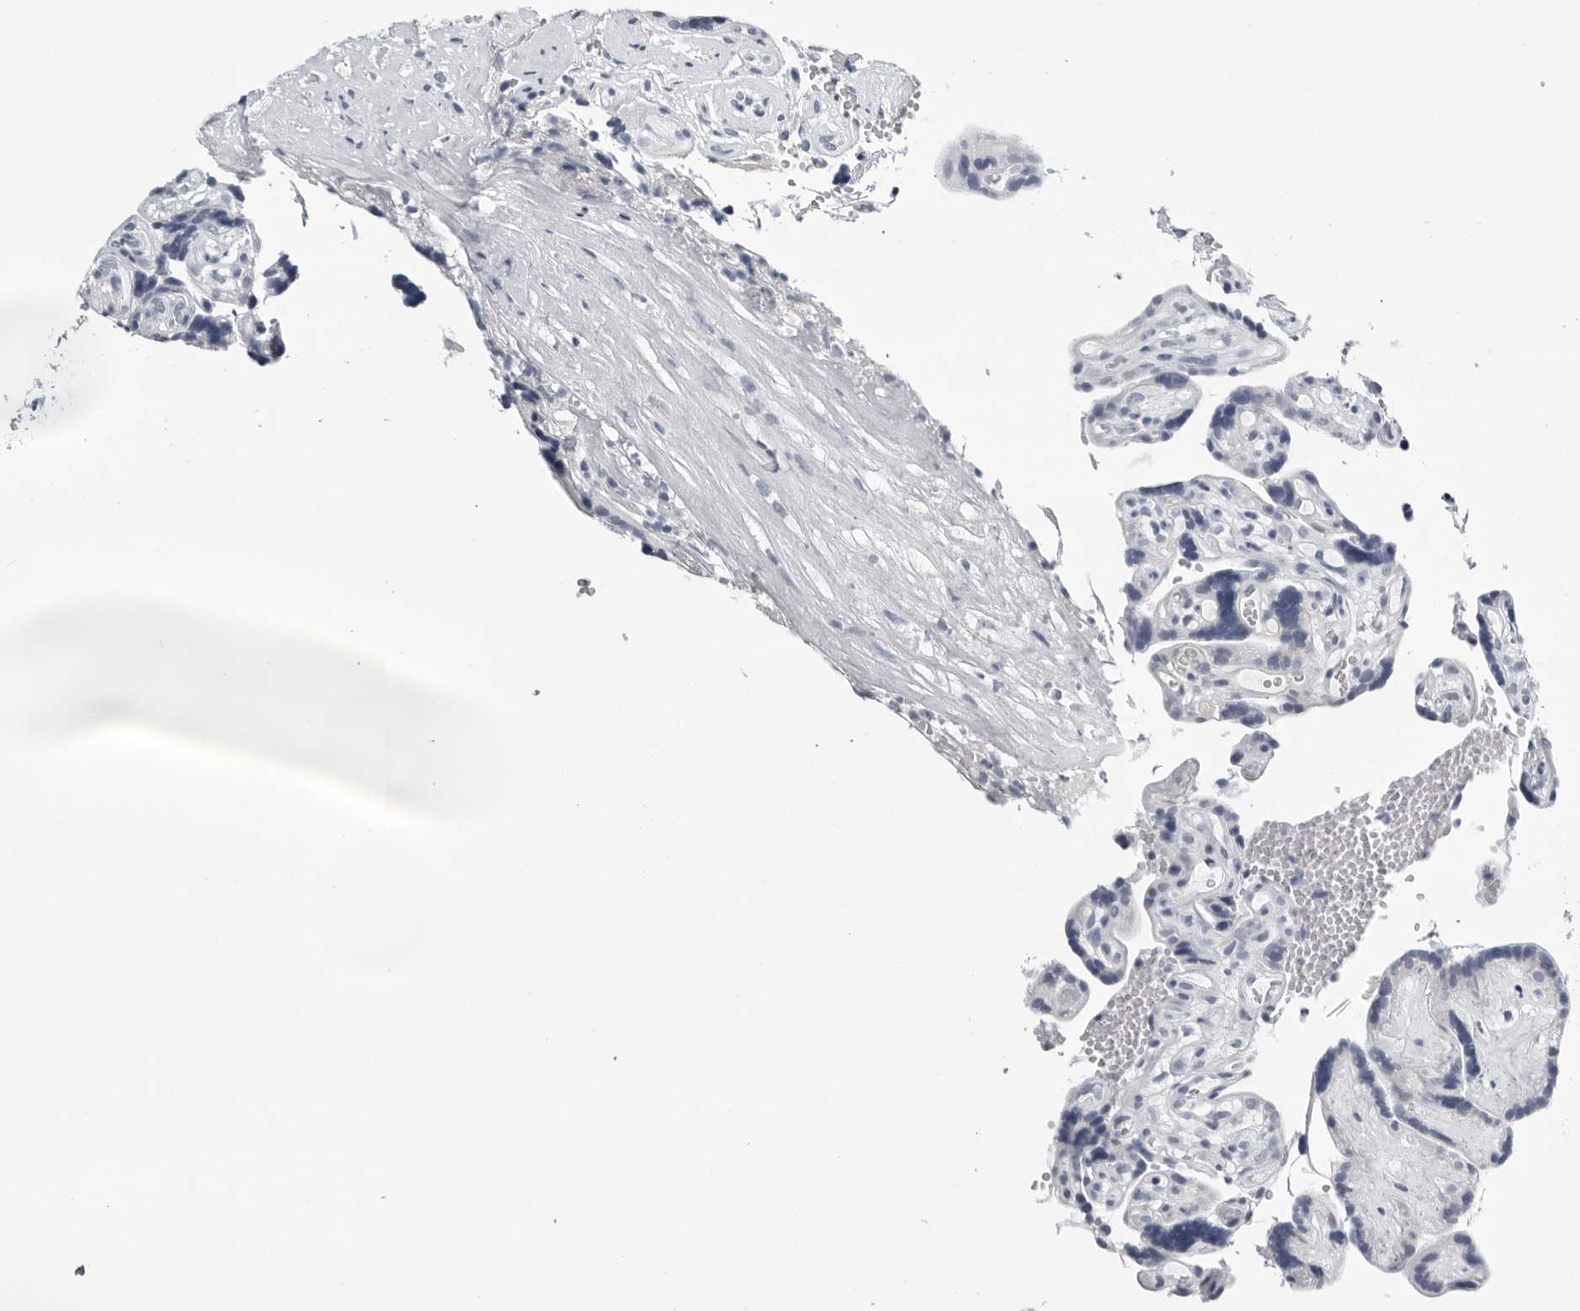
{"staining": {"intensity": "negative", "quantity": "none", "location": "none"}, "tissue": "placenta", "cell_type": "Decidual cells", "image_type": "normal", "snomed": [{"axis": "morphology", "description": "Normal tissue, NOS"}, {"axis": "topography", "description": "Placenta"}], "caption": "DAB (3,3'-diaminobenzidine) immunohistochemical staining of normal placenta exhibits no significant expression in decidual cells. Nuclei are stained in blue.", "gene": "ZNF502", "patient": {"sex": "female", "age": 30}}